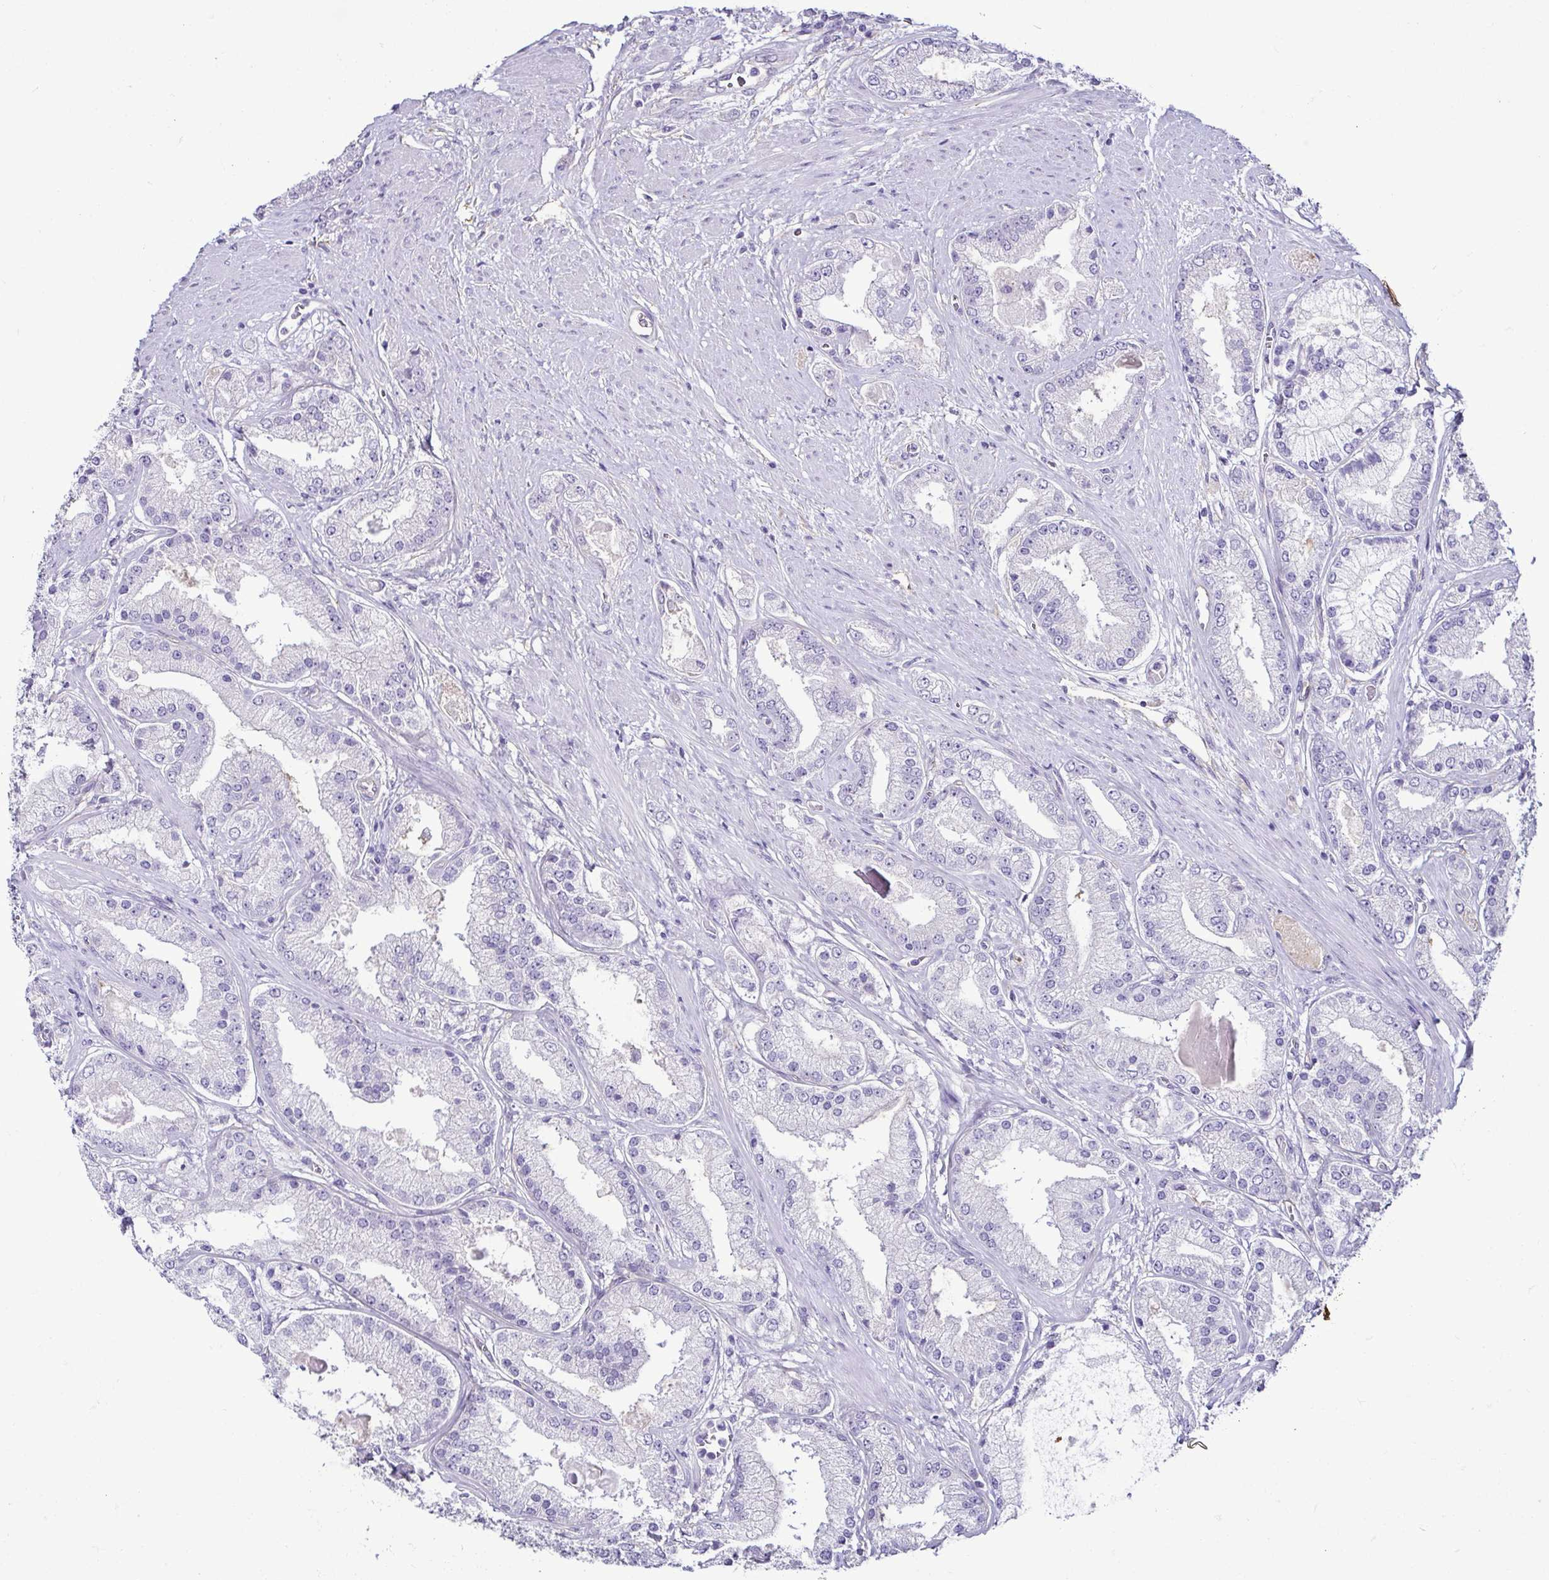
{"staining": {"intensity": "negative", "quantity": "none", "location": "none"}, "tissue": "prostate cancer", "cell_type": "Tumor cells", "image_type": "cancer", "snomed": [{"axis": "morphology", "description": "Adenocarcinoma, High grade"}, {"axis": "topography", "description": "Prostate"}], "caption": "Immunohistochemistry (IHC) of human prostate cancer (adenocarcinoma (high-grade)) exhibits no positivity in tumor cells. (Immunohistochemistry (IHC), brightfield microscopy, high magnification).", "gene": "CASP14", "patient": {"sex": "male", "age": 67}}